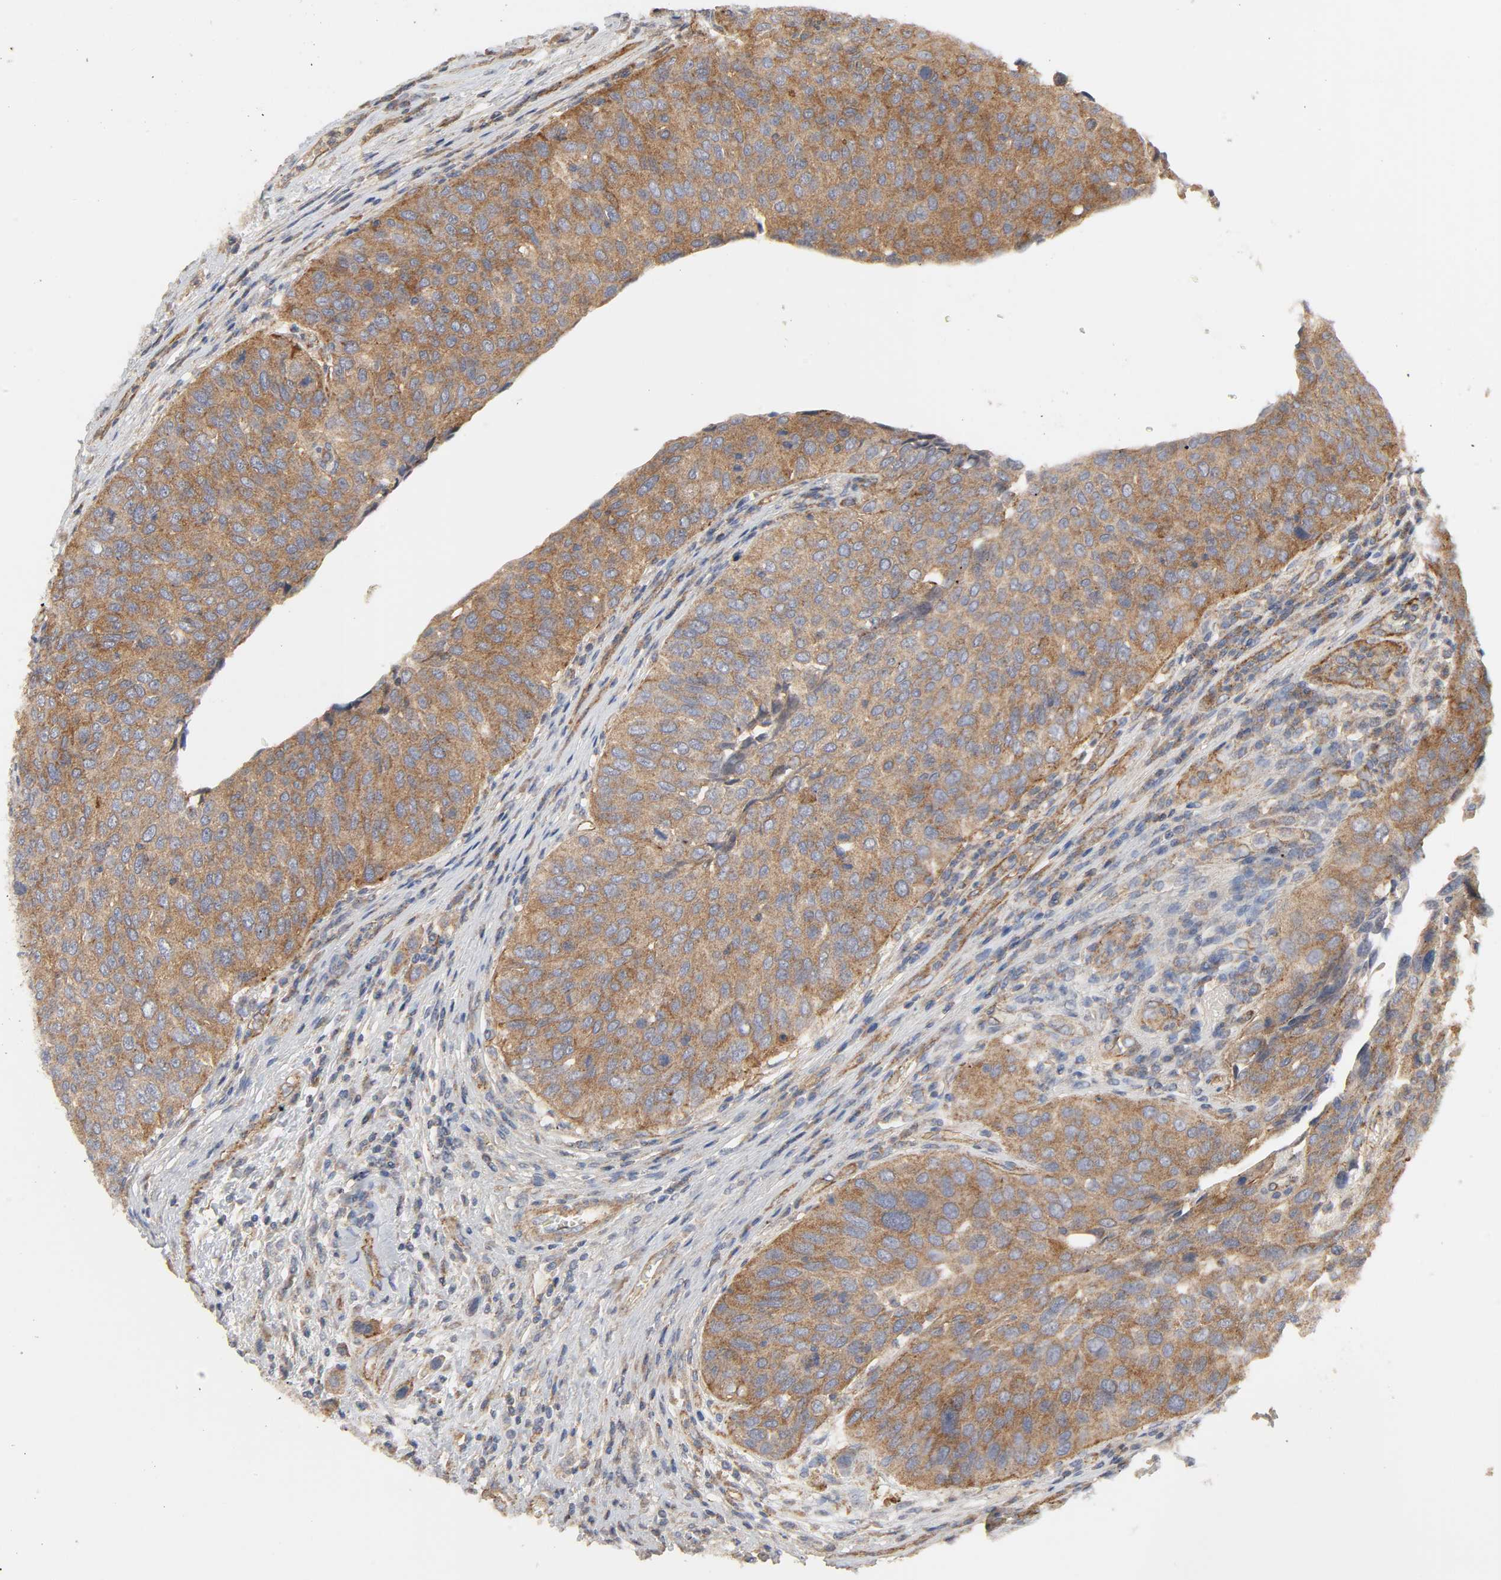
{"staining": {"intensity": "strong", "quantity": ">75%", "location": "cytoplasmic/membranous"}, "tissue": "urothelial cancer", "cell_type": "Tumor cells", "image_type": "cancer", "snomed": [{"axis": "morphology", "description": "Urothelial carcinoma, High grade"}, {"axis": "topography", "description": "Urinary bladder"}], "caption": "There is high levels of strong cytoplasmic/membranous staining in tumor cells of urothelial carcinoma (high-grade), as demonstrated by immunohistochemical staining (brown color).", "gene": "SH3GLB1", "patient": {"sex": "male", "age": 50}}